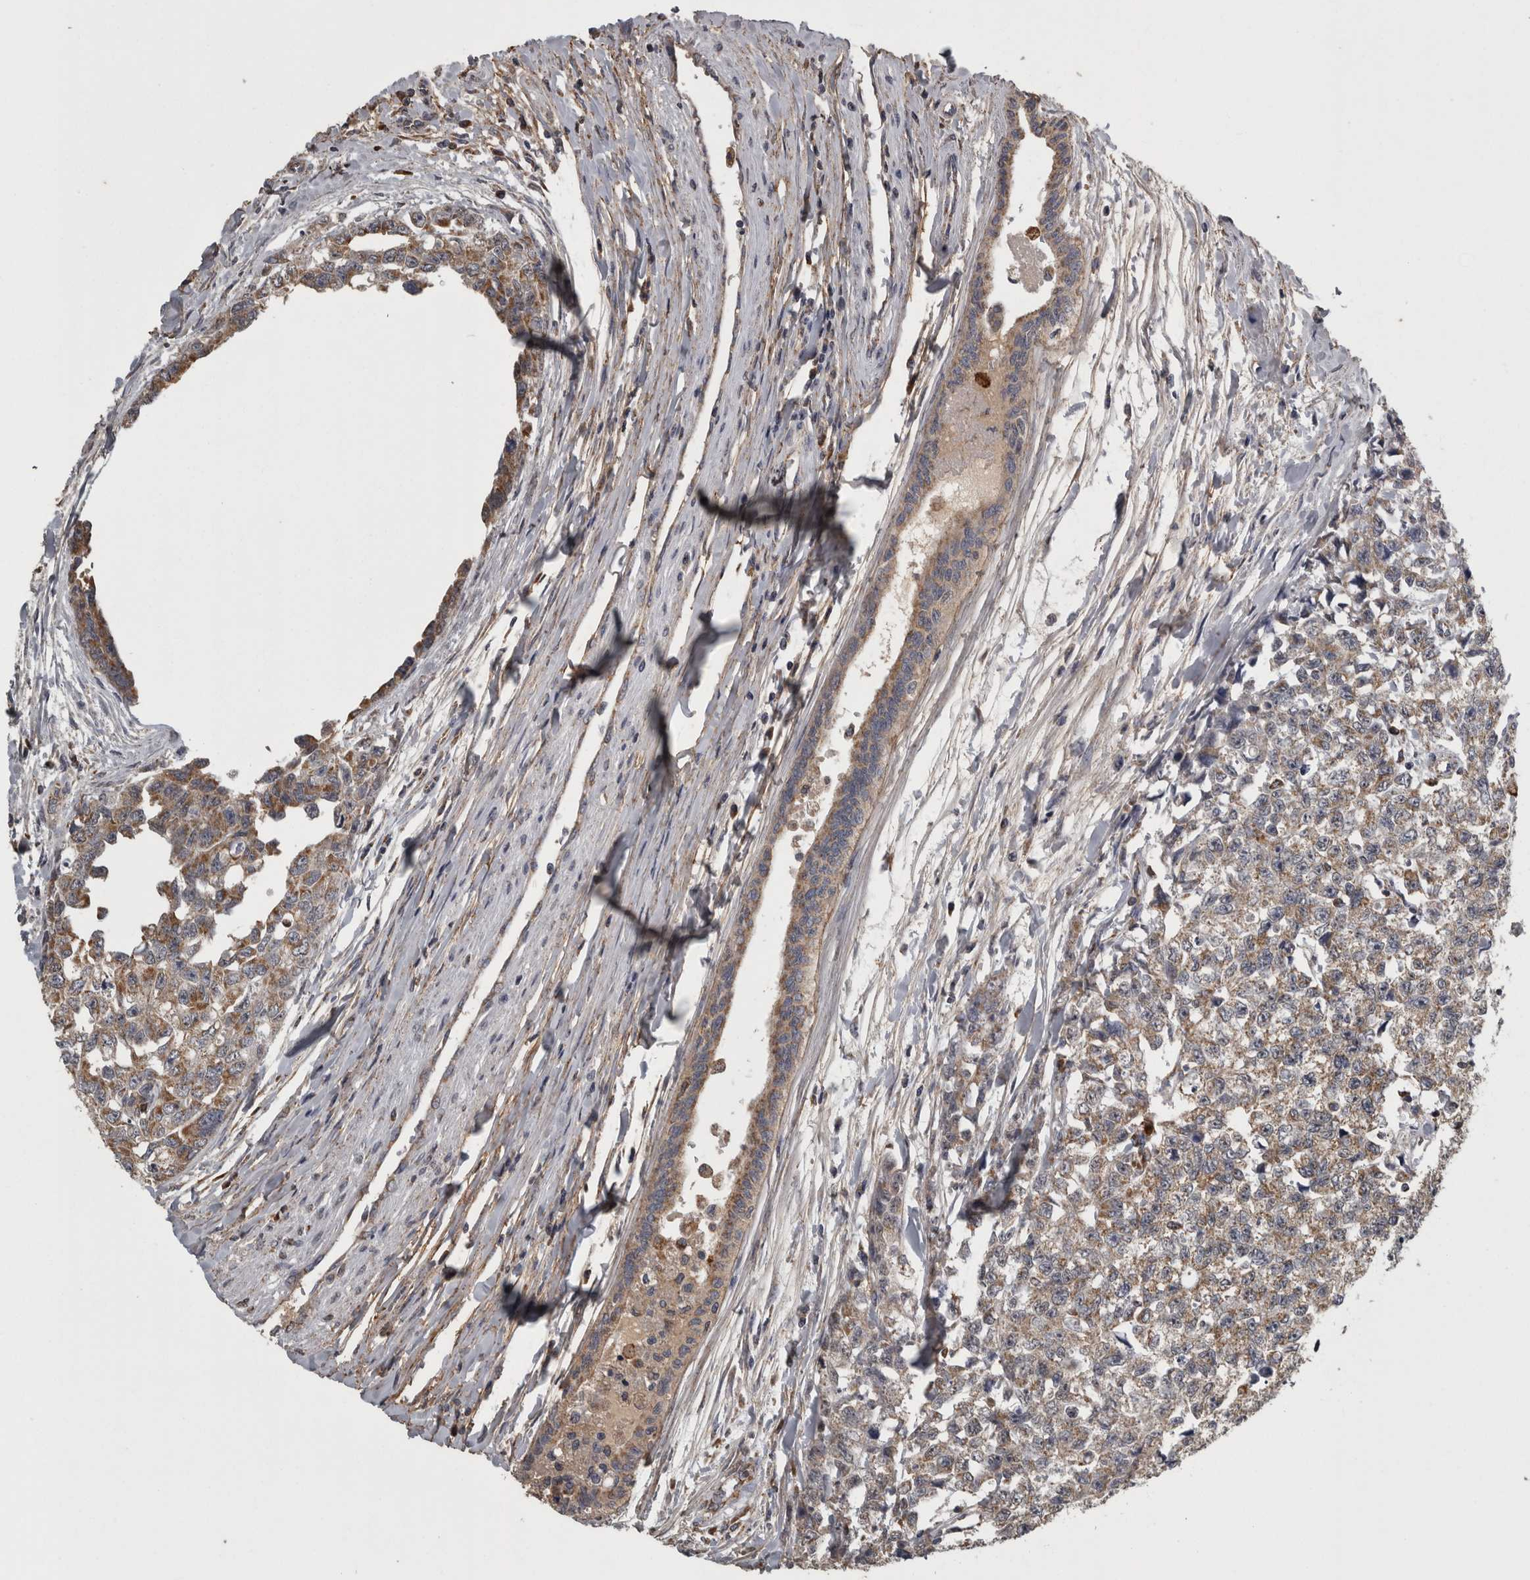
{"staining": {"intensity": "weak", "quantity": ">75%", "location": "cytoplasmic/membranous"}, "tissue": "testis cancer", "cell_type": "Tumor cells", "image_type": "cancer", "snomed": [{"axis": "morphology", "description": "Carcinoma, Embryonal, NOS"}, {"axis": "topography", "description": "Testis"}], "caption": "Weak cytoplasmic/membranous protein positivity is appreciated in about >75% of tumor cells in embryonal carcinoma (testis).", "gene": "FRK", "patient": {"sex": "male", "age": 28}}